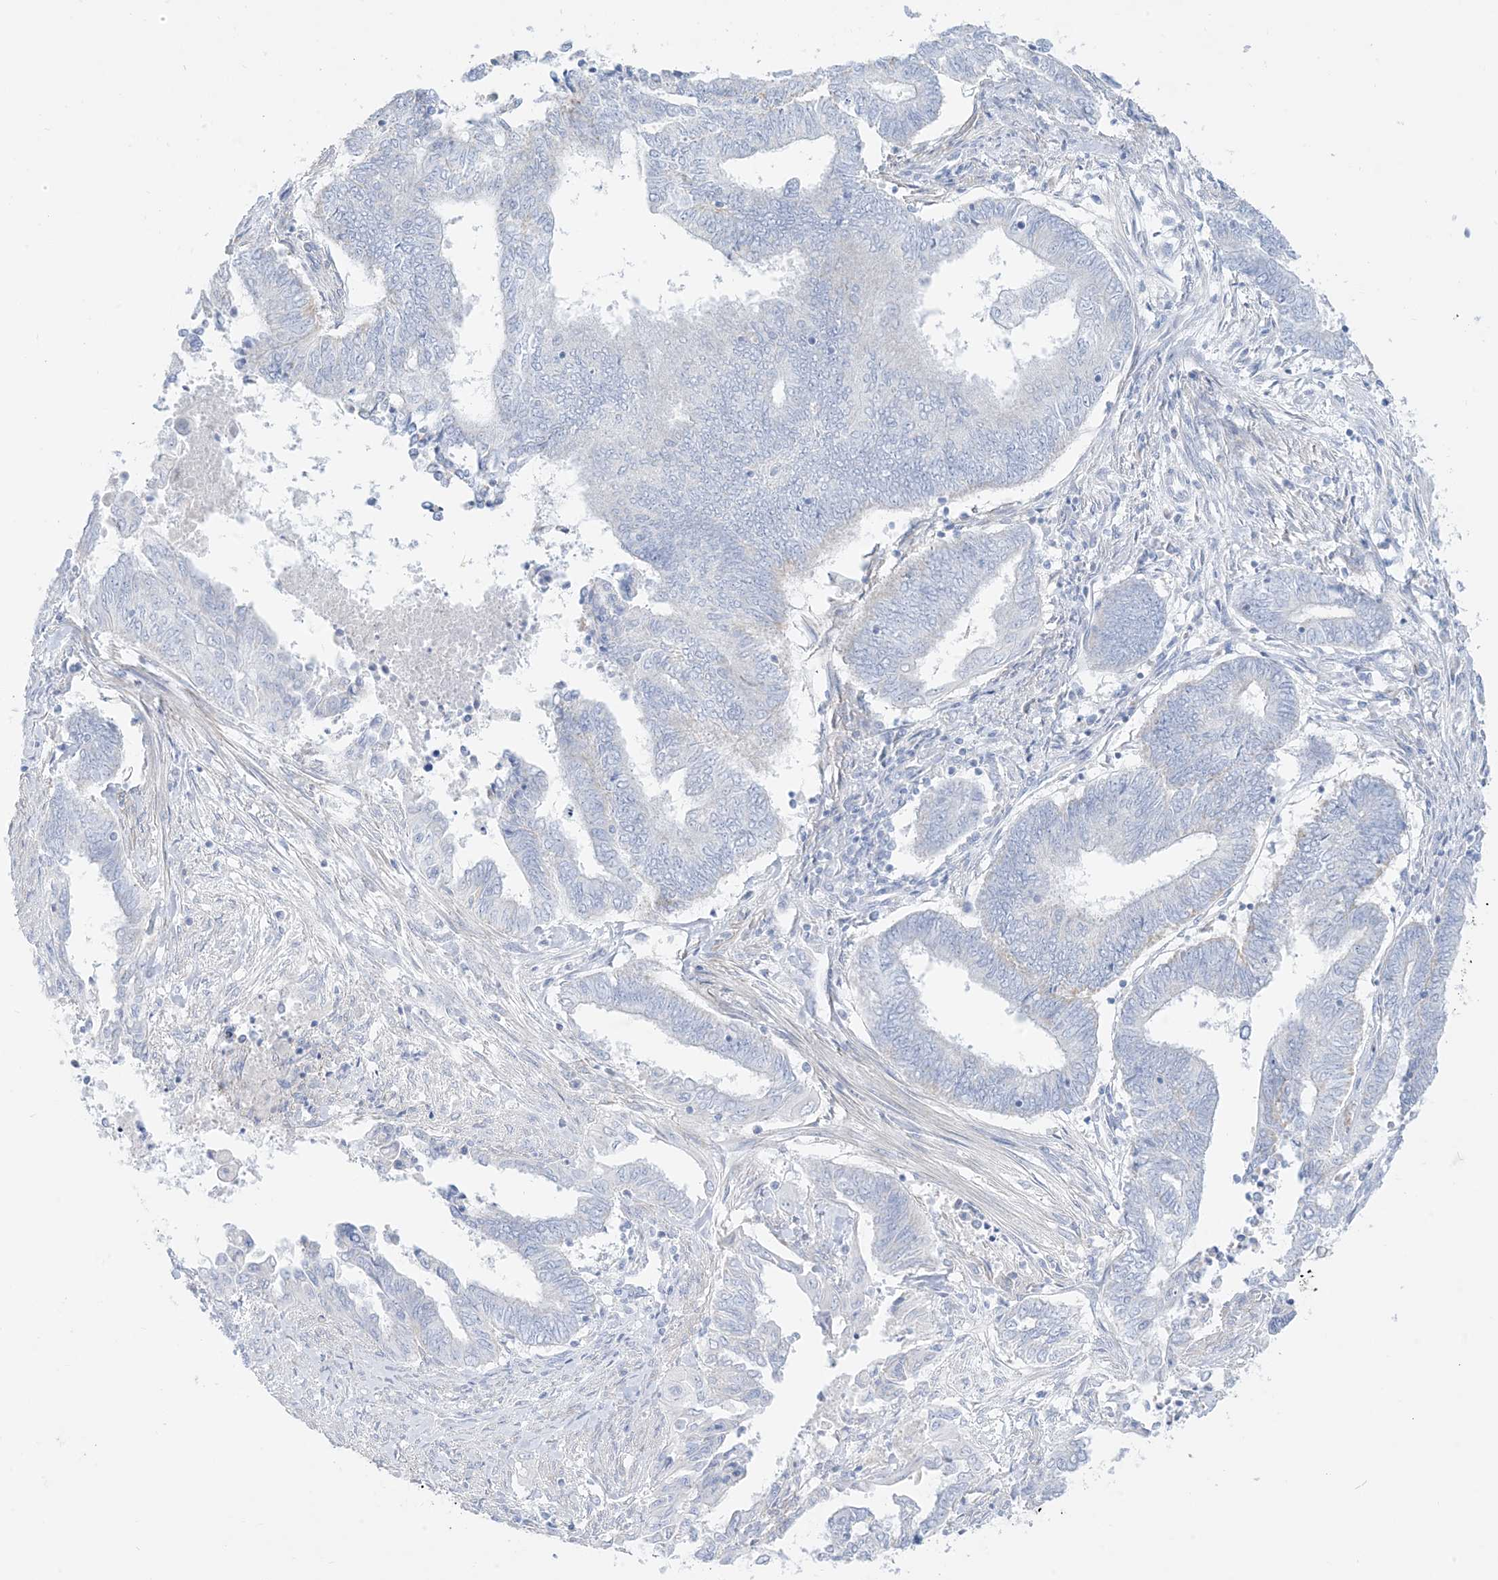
{"staining": {"intensity": "negative", "quantity": "none", "location": "none"}, "tissue": "endometrial cancer", "cell_type": "Tumor cells", "image_type": "cancer", "snomed": [{"axis": "morphology", "description": "Adenocarcinoma, NOS"}, {"axis": "topography", "description": "Uterus"}, {"axis": "topography", "description": "Endometrium"}], "caption": "Tumor cells show no significant expression in endometrial cancer.", "gene": "SLC26A3", "patient": {"sex": "female", "age": 70}}